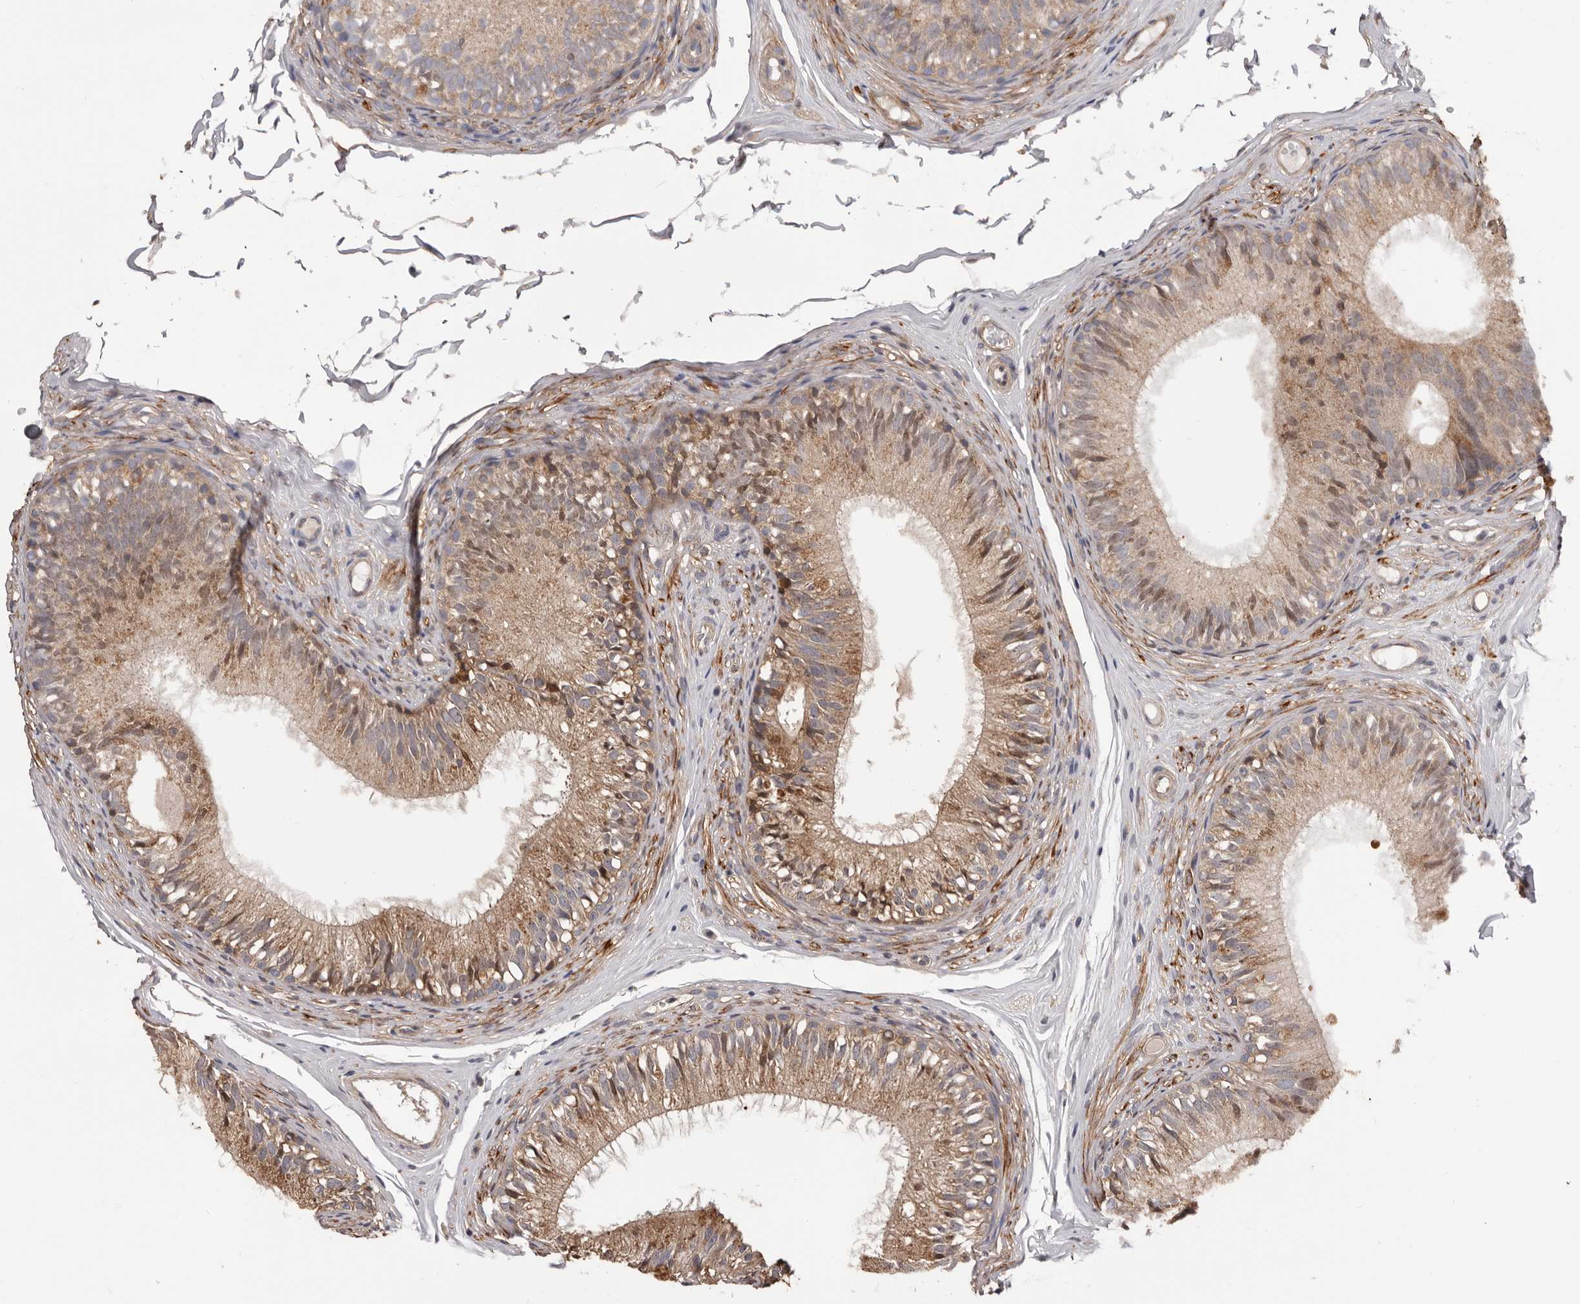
{"staining": {"intensity": "moderate", "quantity": ">75%", "location": "cytoplasmic/membranous"}, "tissue": "epididymis", "cell_type": "Glandular cells", "image_type": "normal", "snomed": [{"axis": "morphology", "description": "Normal tissue, NOS"}, {"axis": "morphology", "description": "Seminoma in situ"}, {"axis": "topography", "description": "Testis"}, {"axis": "topography", "description": "Epididymis"}], "caption": "High-power microscopy captured an IHC micrograph of unremarkable epididymis, revealing moderate cytoplasmic/membranous expression in approximately >75% of glandular cells. (DAB = brown stain, brightfield microscopy at high magnification).", "gene": "ADAMTS2", "patient": {"sex": "male", "age": 28}}